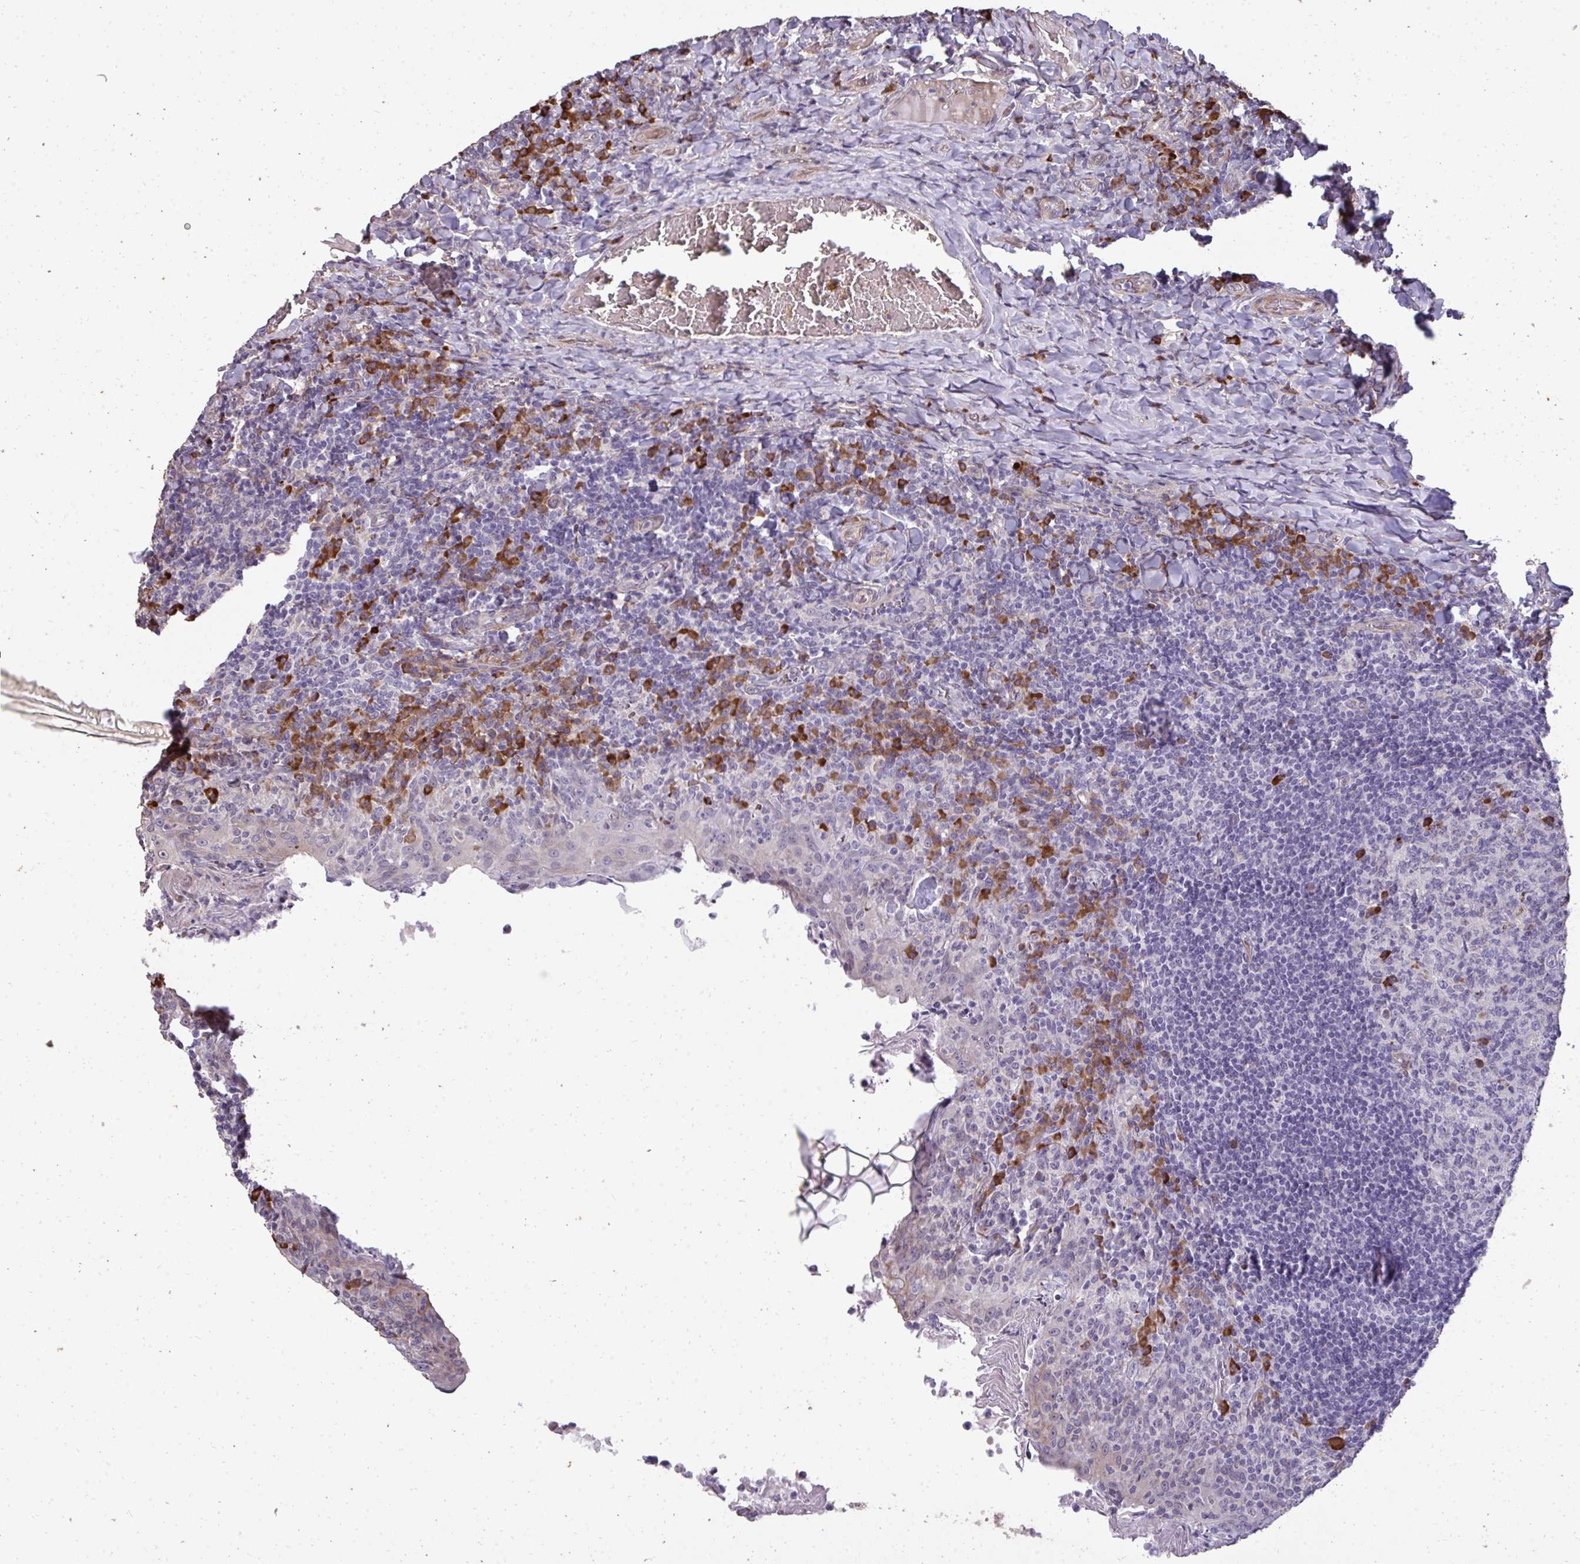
{"staining": {"intensity": "negative", "quantity": "none", "location": "none"}, "tissue": "tonsil", "cell_type": "Germinal center cells", "image_type": "normal", "snomed": [{"axis": "morphology", "description": "Normal tissue, NOS"}, {"axis": "topography", "description": "Tonsil"}], "caption": "Immunohistochemistry (IHC) histopathology image of benign tonsil: tonsil stained with DAB exhibits no significant protein expression in germinal center cells. (Immunohistochemistry, brightfield microscopy, high magnification).", "gene": "FIBCD1", "patient": {"sex": "female", "age": 10}}